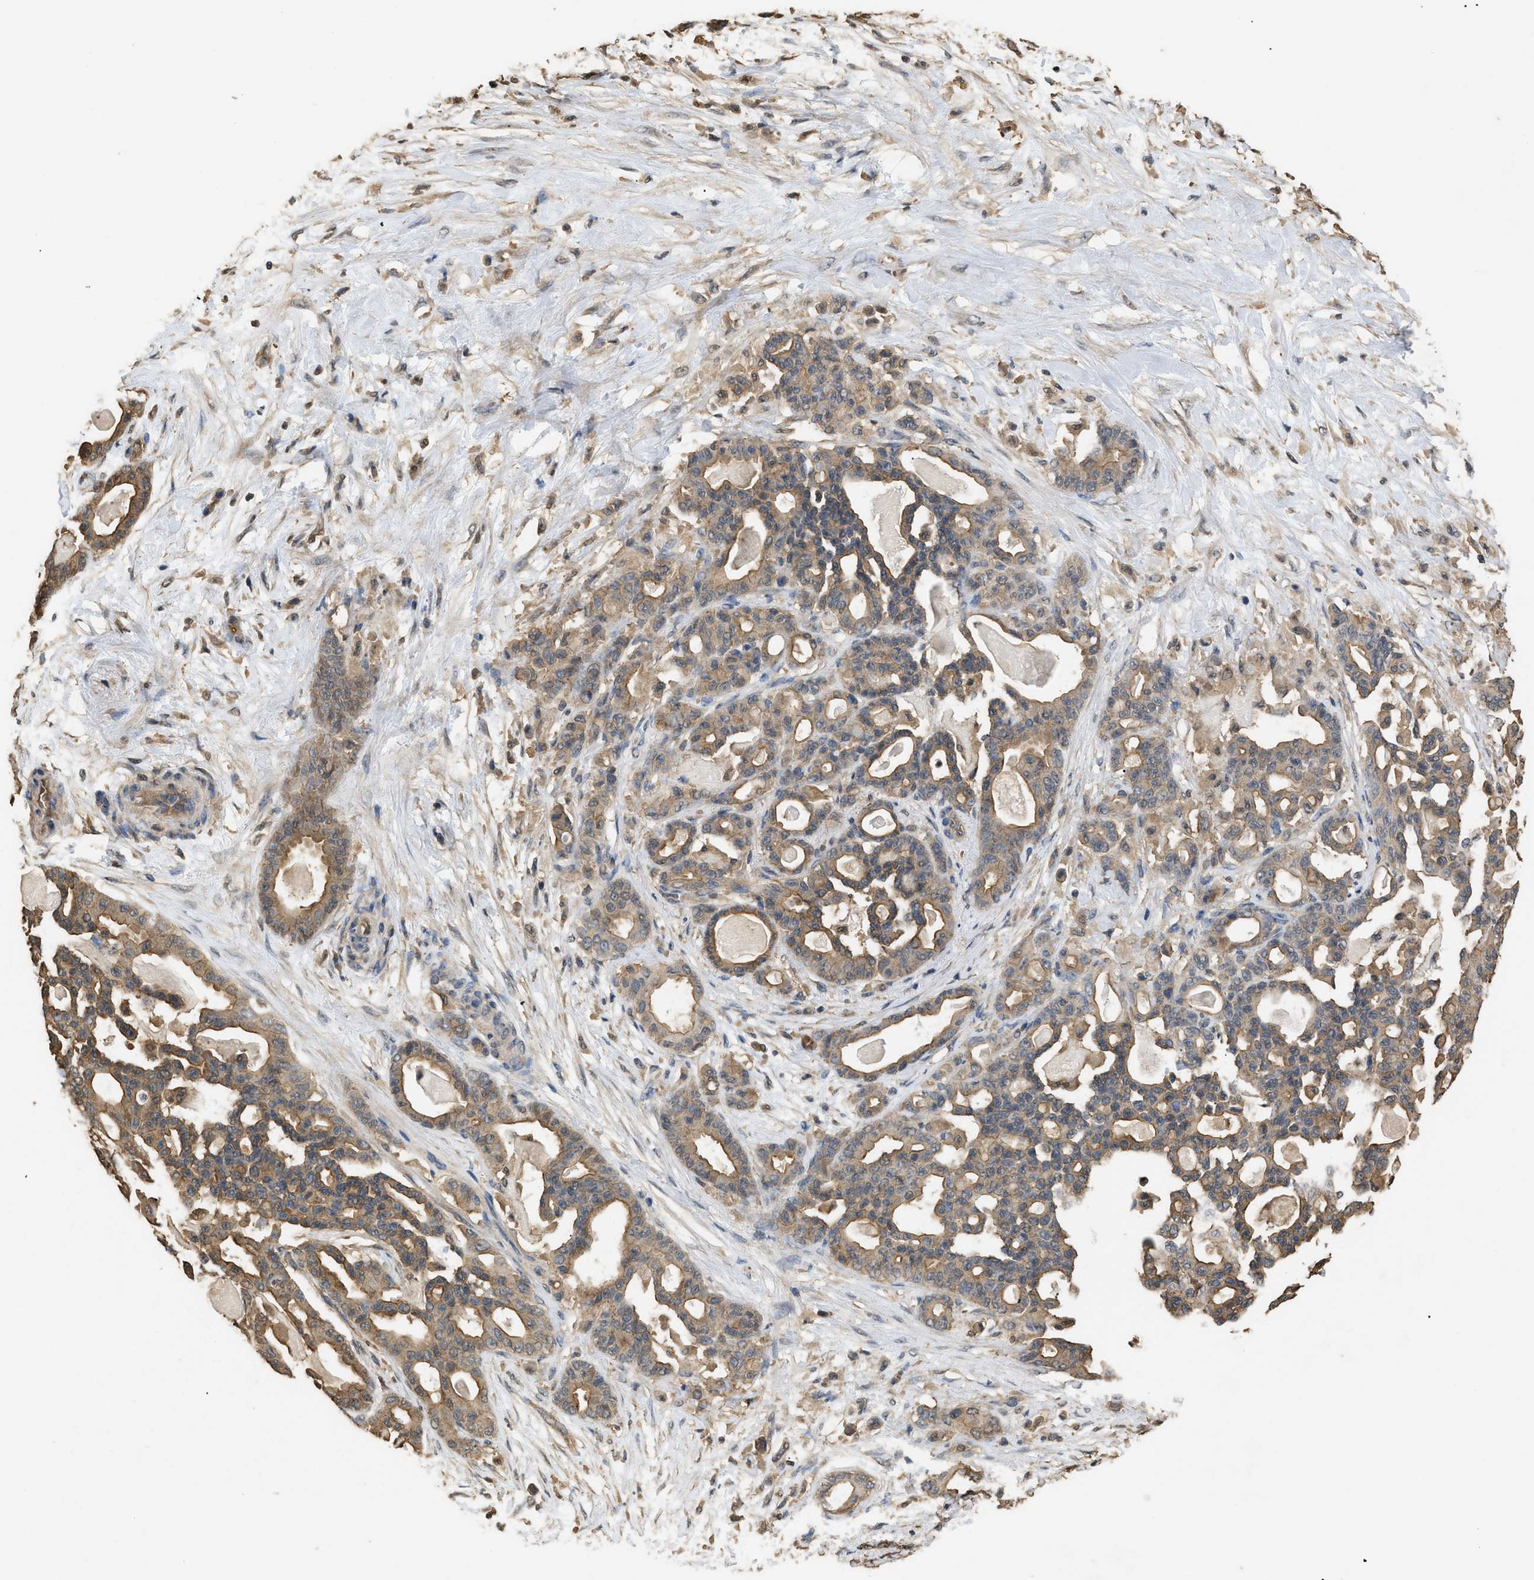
{"staining": {"intensity": "moderate", "quantity": ">75%", "location": "cytoplasmic/membranous"}, "tissue": "pancreatic cancer", "cell_type": "Tumor cells", "image_type": "cancer", "snomed": [{"axis": "morphology", "description": "Adenocarcinoma, NOS"}, {"axis": "topography", "description": "Pancreas"}], "caption": "A photomicrograph showing moderate cytoplasmic/membranous expression in about >75% of tumor cells in adenocarcinoma (pancreatic), as visualized by brown immunohistochemical staining.", "gene": "CALM1", "patient": {"sex": "male", "age": 63}}